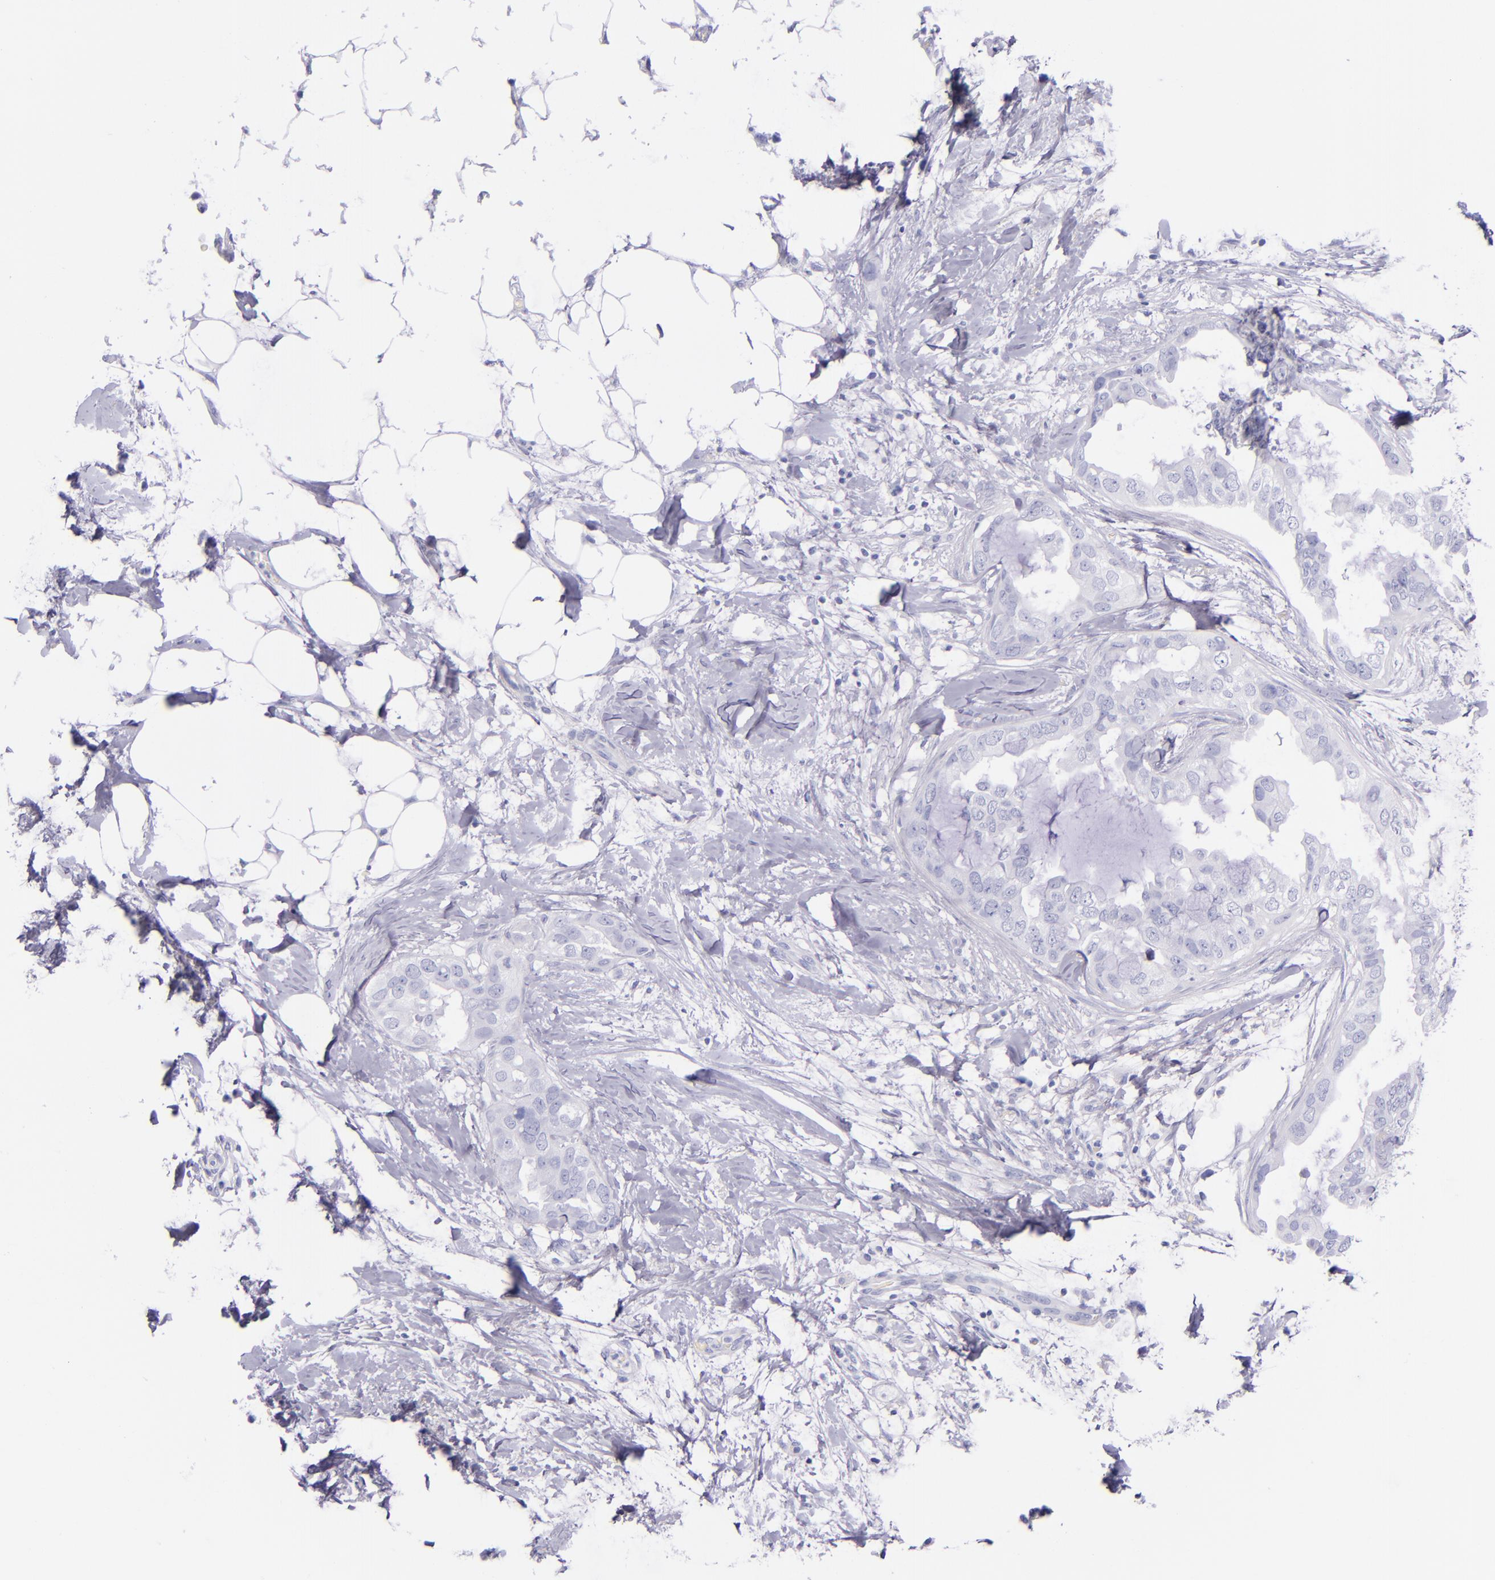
{"staining": {"intensity": "negative", "quantity": "none", "location": "none"}, "tissue": "breast cancer", "cell_type": "Tumor cells", "image_type": "cancer", "snomed": [{"axis": "morphology", "description": "Duct carcinoma"}, {"axis": "topography", "description": "Breast"}], "caption": "Tumor cells show no significant expression in breast infiltrating ductal carcinoma. (Brightfield microscopy of DAB immunohistochemistry at high magnification).", "gene": "LAG3", "patient": {"sex": "female", "age": 40}}